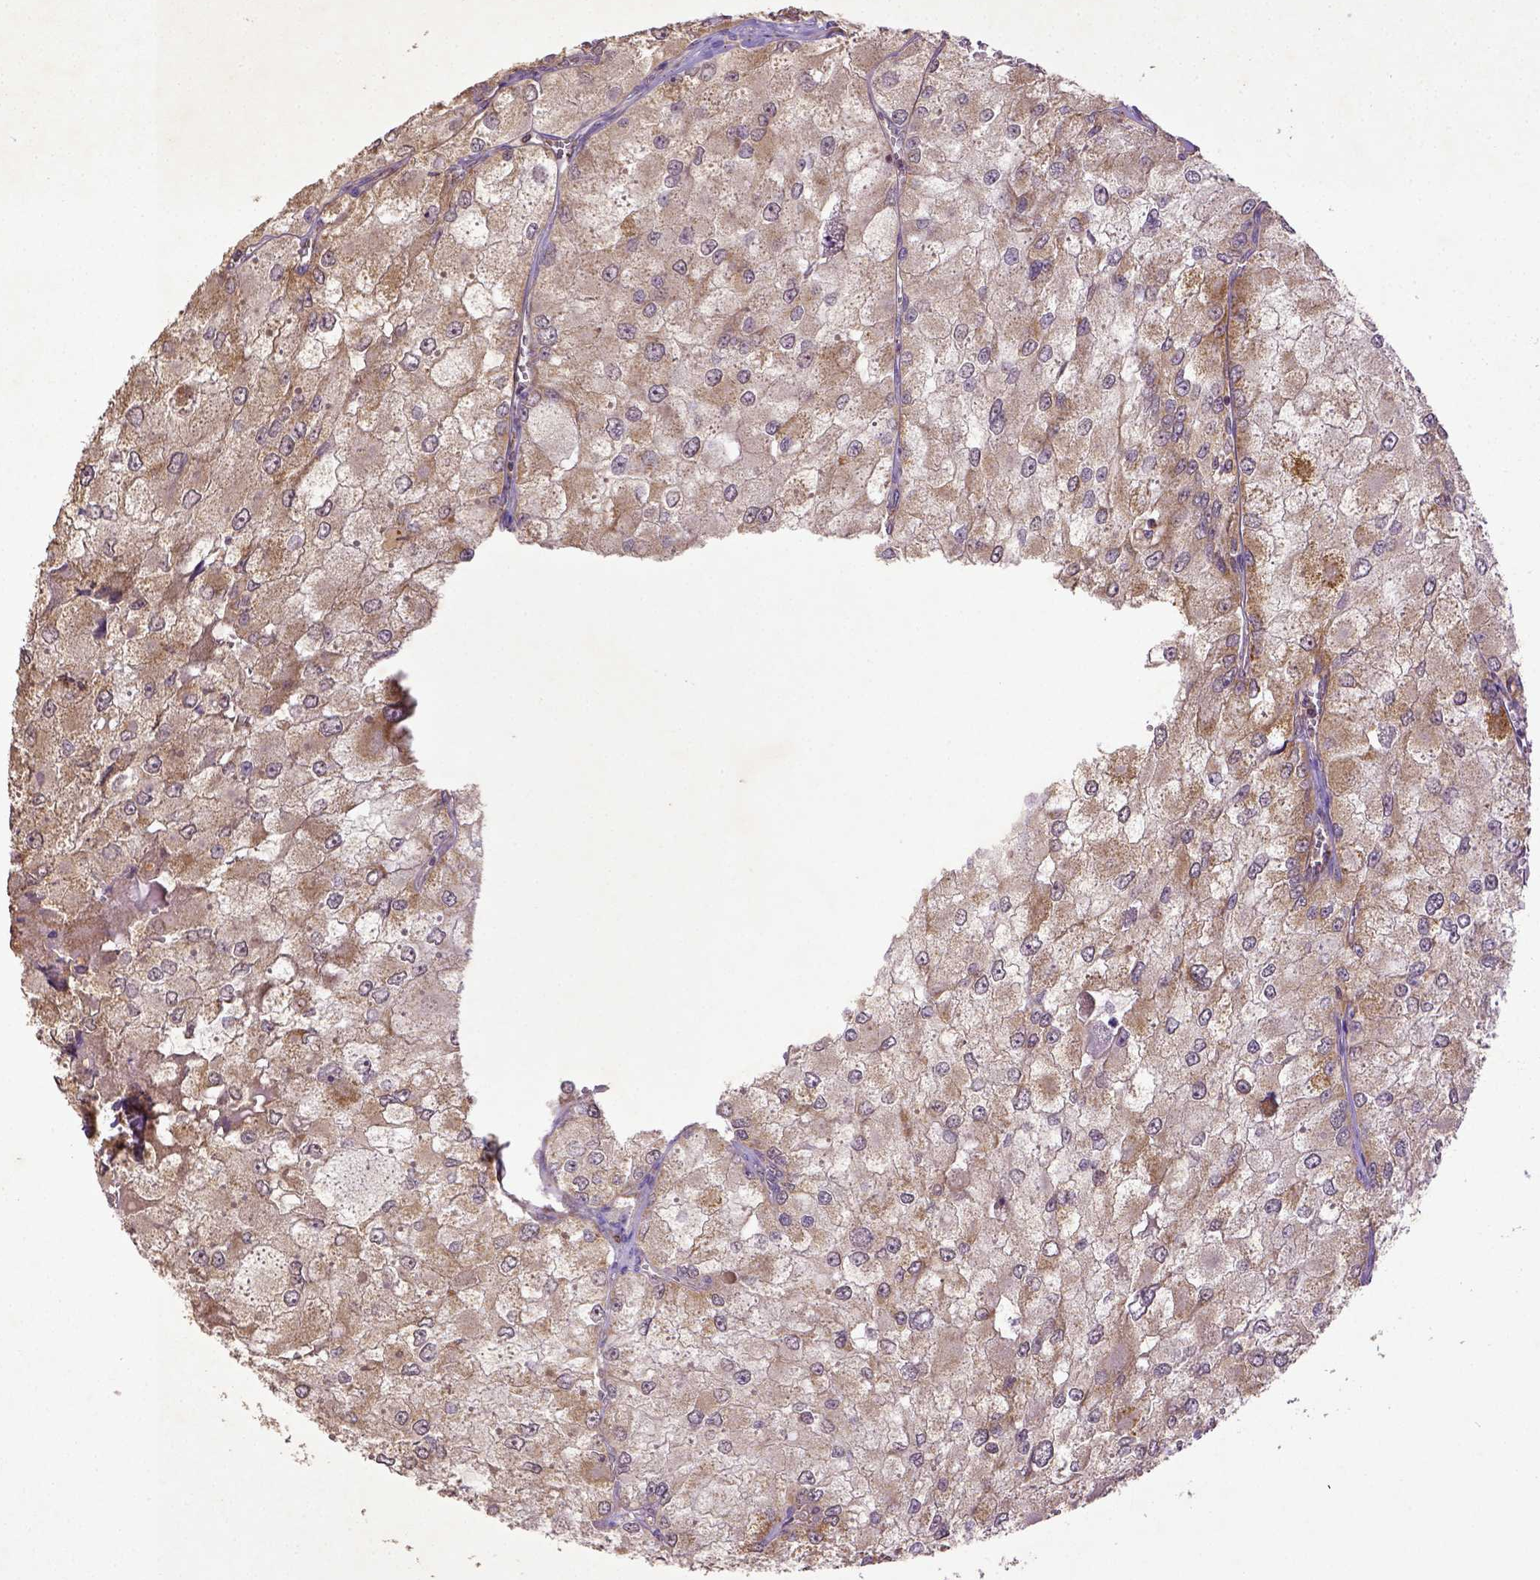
{"staining": {"intensity": "moderate", "quantity": ">75%", "location": "cytoplasmic/membranous"}, "tissue": "renal cancer", "cell_type": "Tumor cells", "image_type": "cancer", "snomed": [{"axis": "morphology", "description": "Adenocarcinoma, NOS"}, {"axis": "topography", "description": "Kidney"}], "caption": "Approximately >75% of tumor cells in renal adenocarcinoma show moderate cytoplasmic/membranous protein expression as visualized by brown immunohistochemical staining.", "gene": "MT-CO1", "patient": {"sex": "female", "age": 70}}